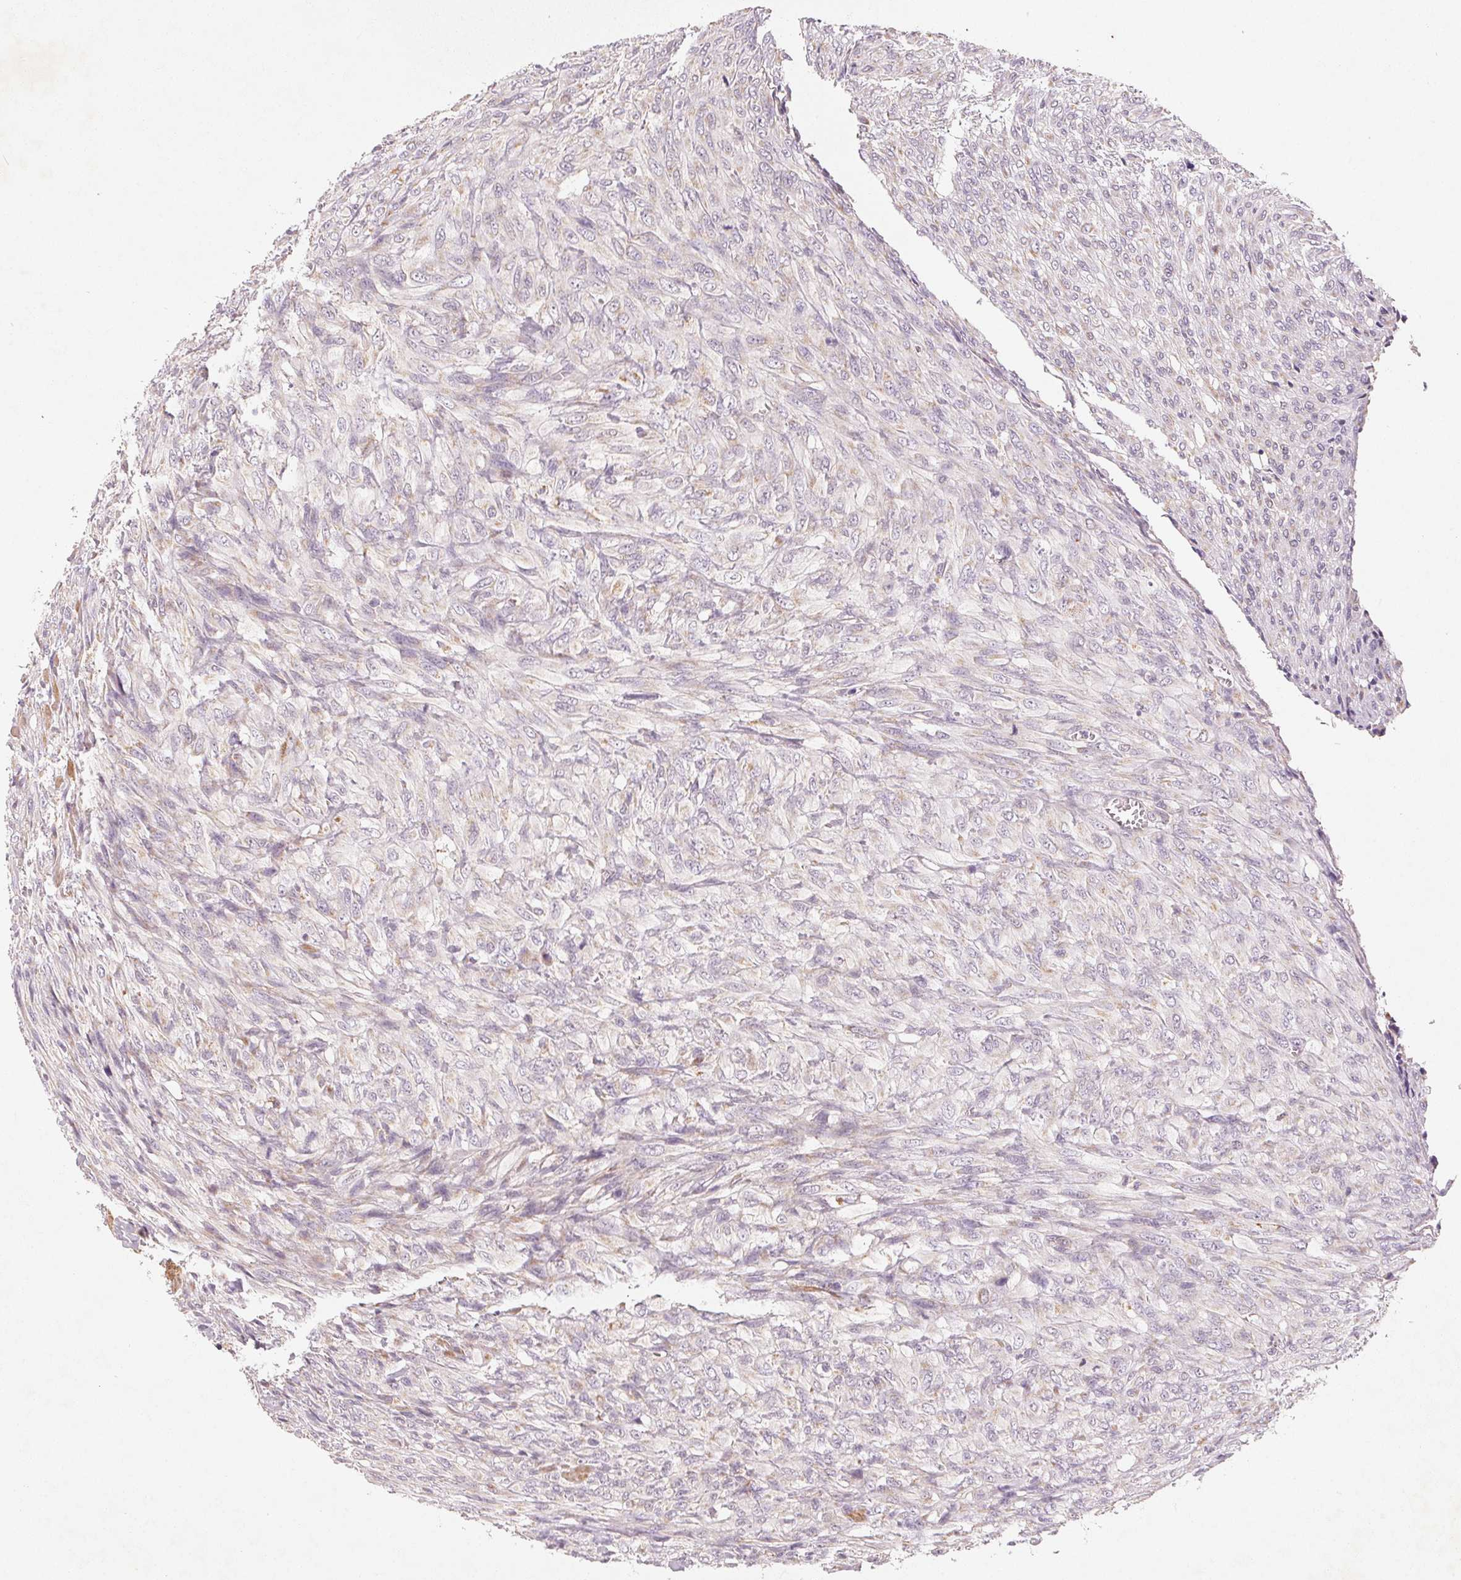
{"staining": {"intensity": "weak", "quantity": "<25%", "location": "cytoplasmic/membranous"}, "tissue": "renal cancer", "cell_type": "Tumor cells", "image_type": "cancer", "snomed": [{"axis": "morphology", "description": "Adenocarcinoma, NOS"}, {"axis": "topography", "description": "Kidney"}], "caption": "The IHC photomicrograph has no significant expression in tumor cells of adenocarcinoma (renal) tissue. Nuclei are stained in blue.", "gene": "GHITM", "patient": {"sex": "male", "age": 58}}